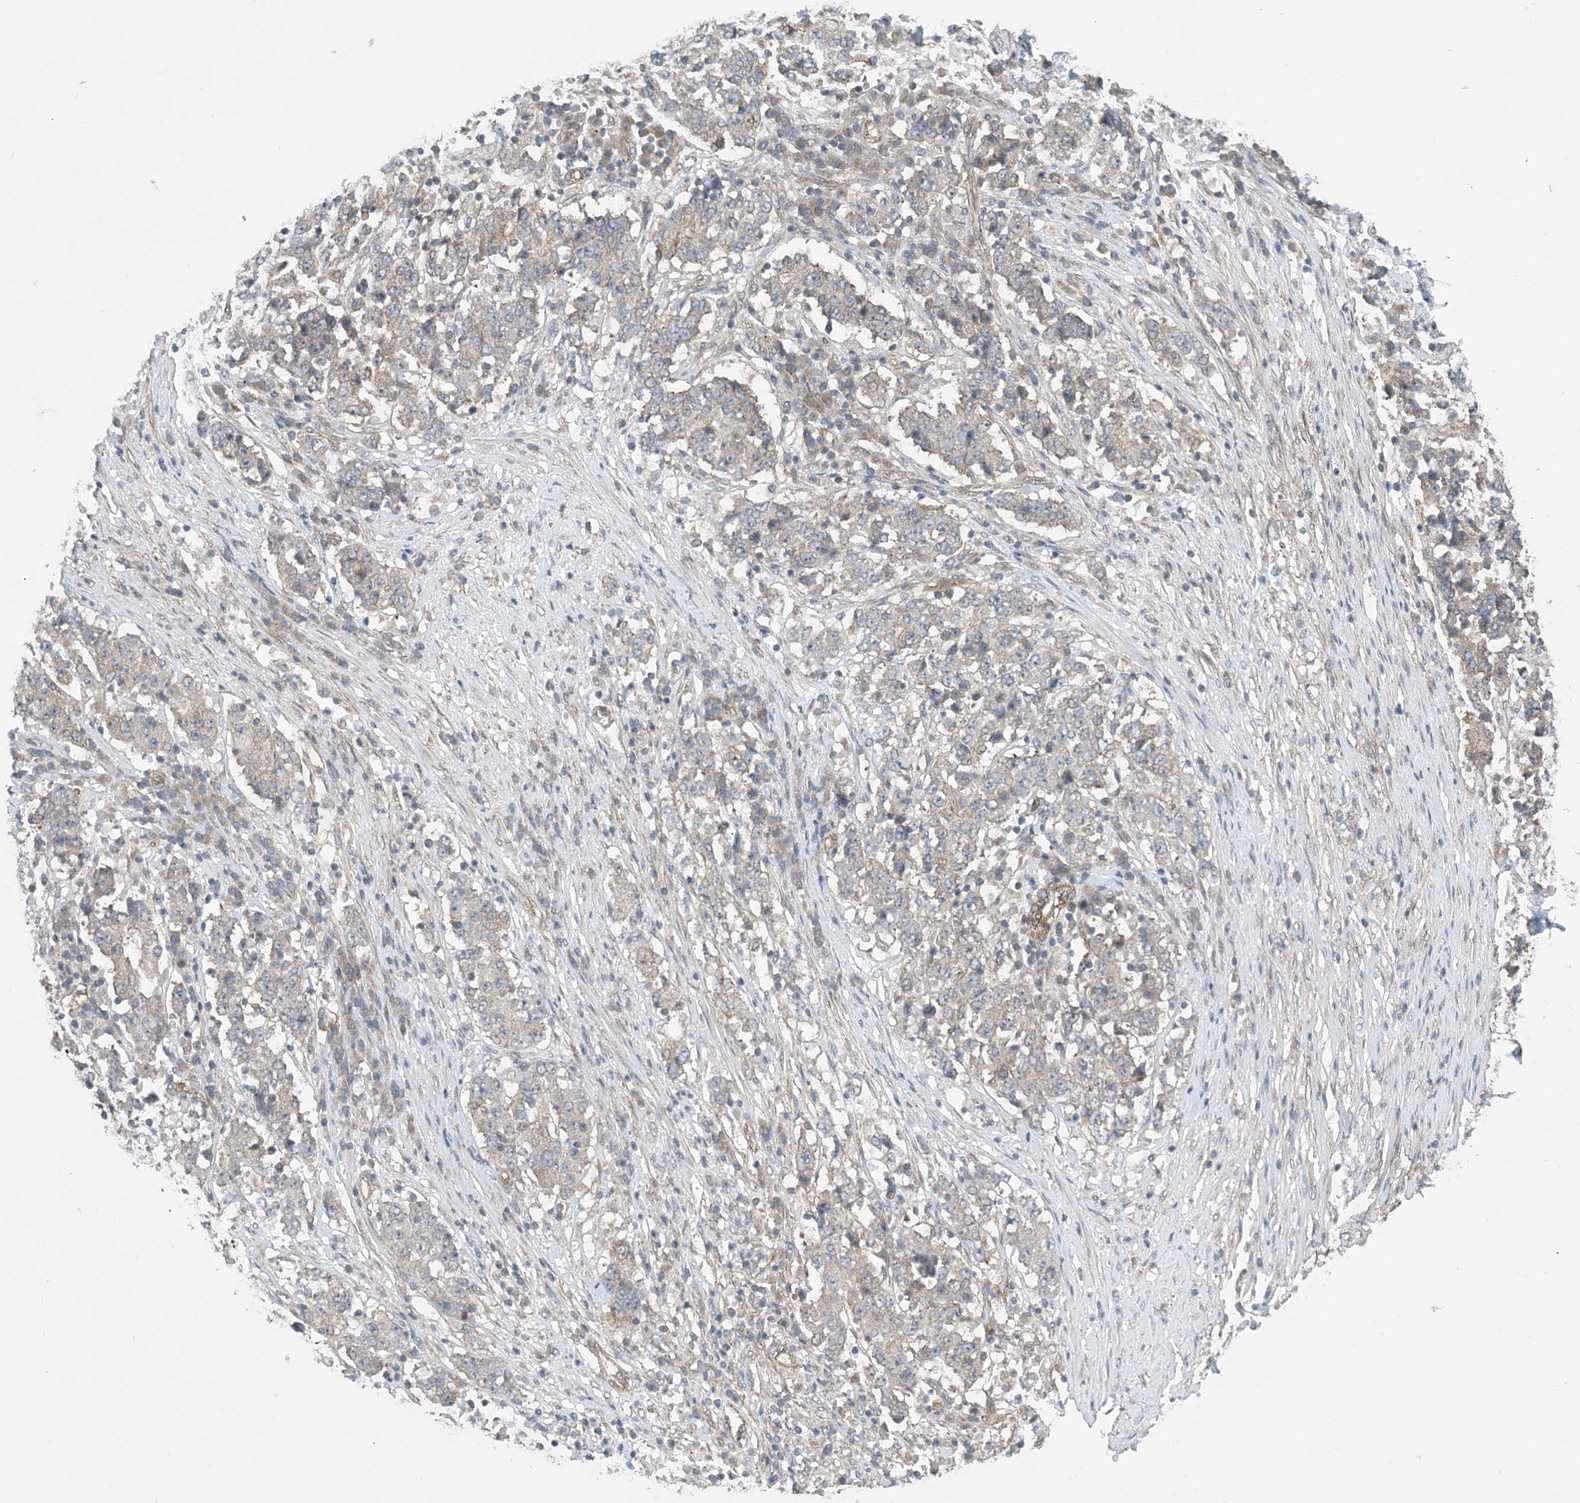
{"staining": {"intensity": "weak", "quantity": "25%-75%", "location": "cytoplasmic/membranous"}, "tissue": "stomach cancer", "cell_type": "Tumor cells", "image_type": "cancer", "snomed": [{"axis": "morphology", "description": "Adenocarcinoma, NOS"}, {"axis": "topography", "description": "Stomach"}], "caption": "Brown immunohistochemical staining in stomach cancer reveals weak cytoplasmic/membranous positivity in approximately 25%-75% of tumor cells.", "gene": "EHBP1", "patient": {"sex": "male", "age": 59}}